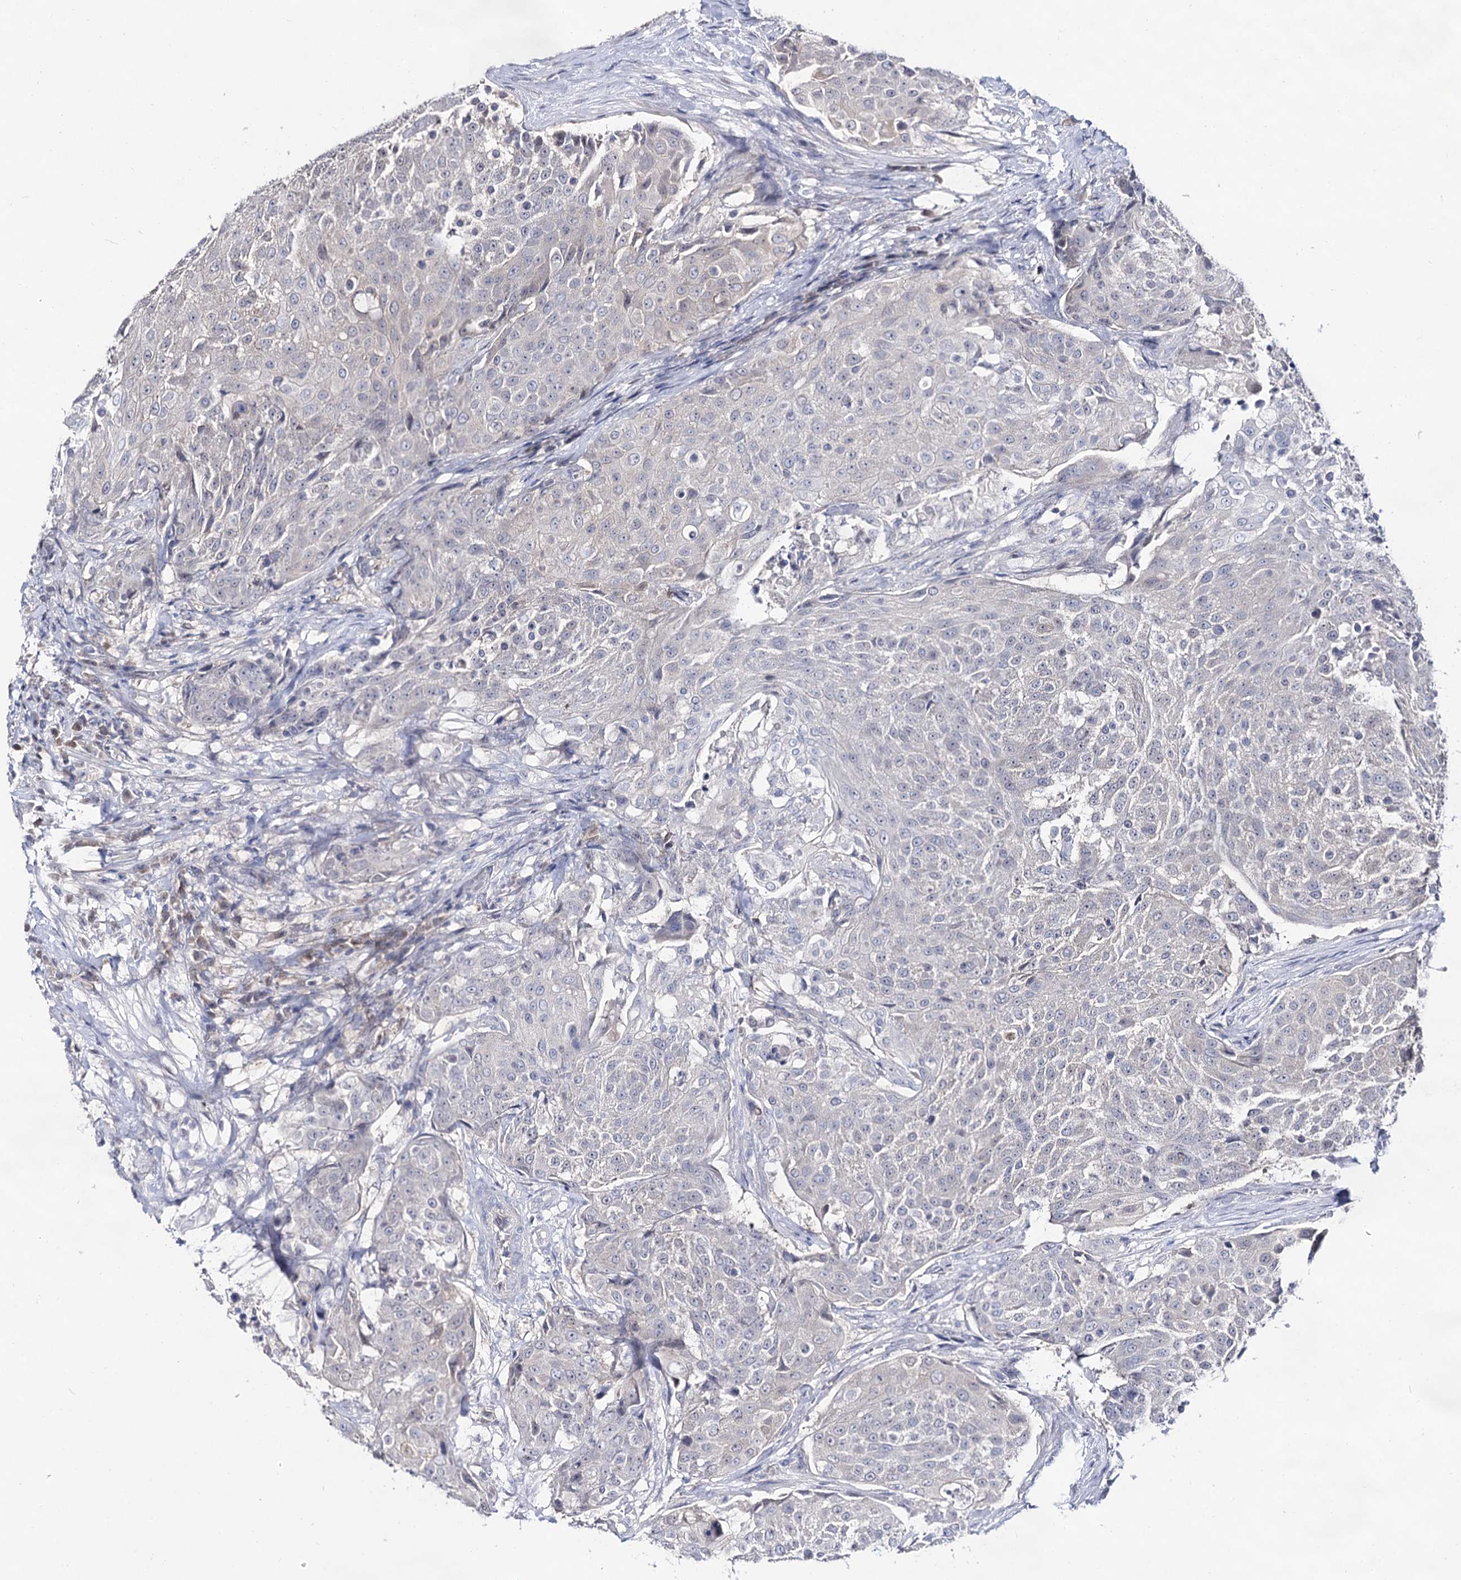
{"staining": {"intensity": "negative", "quantity": "none", "location": "none"}, "tissue": "urothelial cancer", "cell_type": "Tumor cells", "image_type": "cancer", "snomed": [{"axis": "morphology", "description": "Urothelial carcinoma, High grade"}, {"axis": "topography", "description": "Urinary bladder"}], "caption": "IHC image of high-grade urothelial carcinoma stained for a protein (brown), which reveals no expression in tumor cells.", "gene": "ARFIP2", "patient": {"sex": "female", "age": 63}}